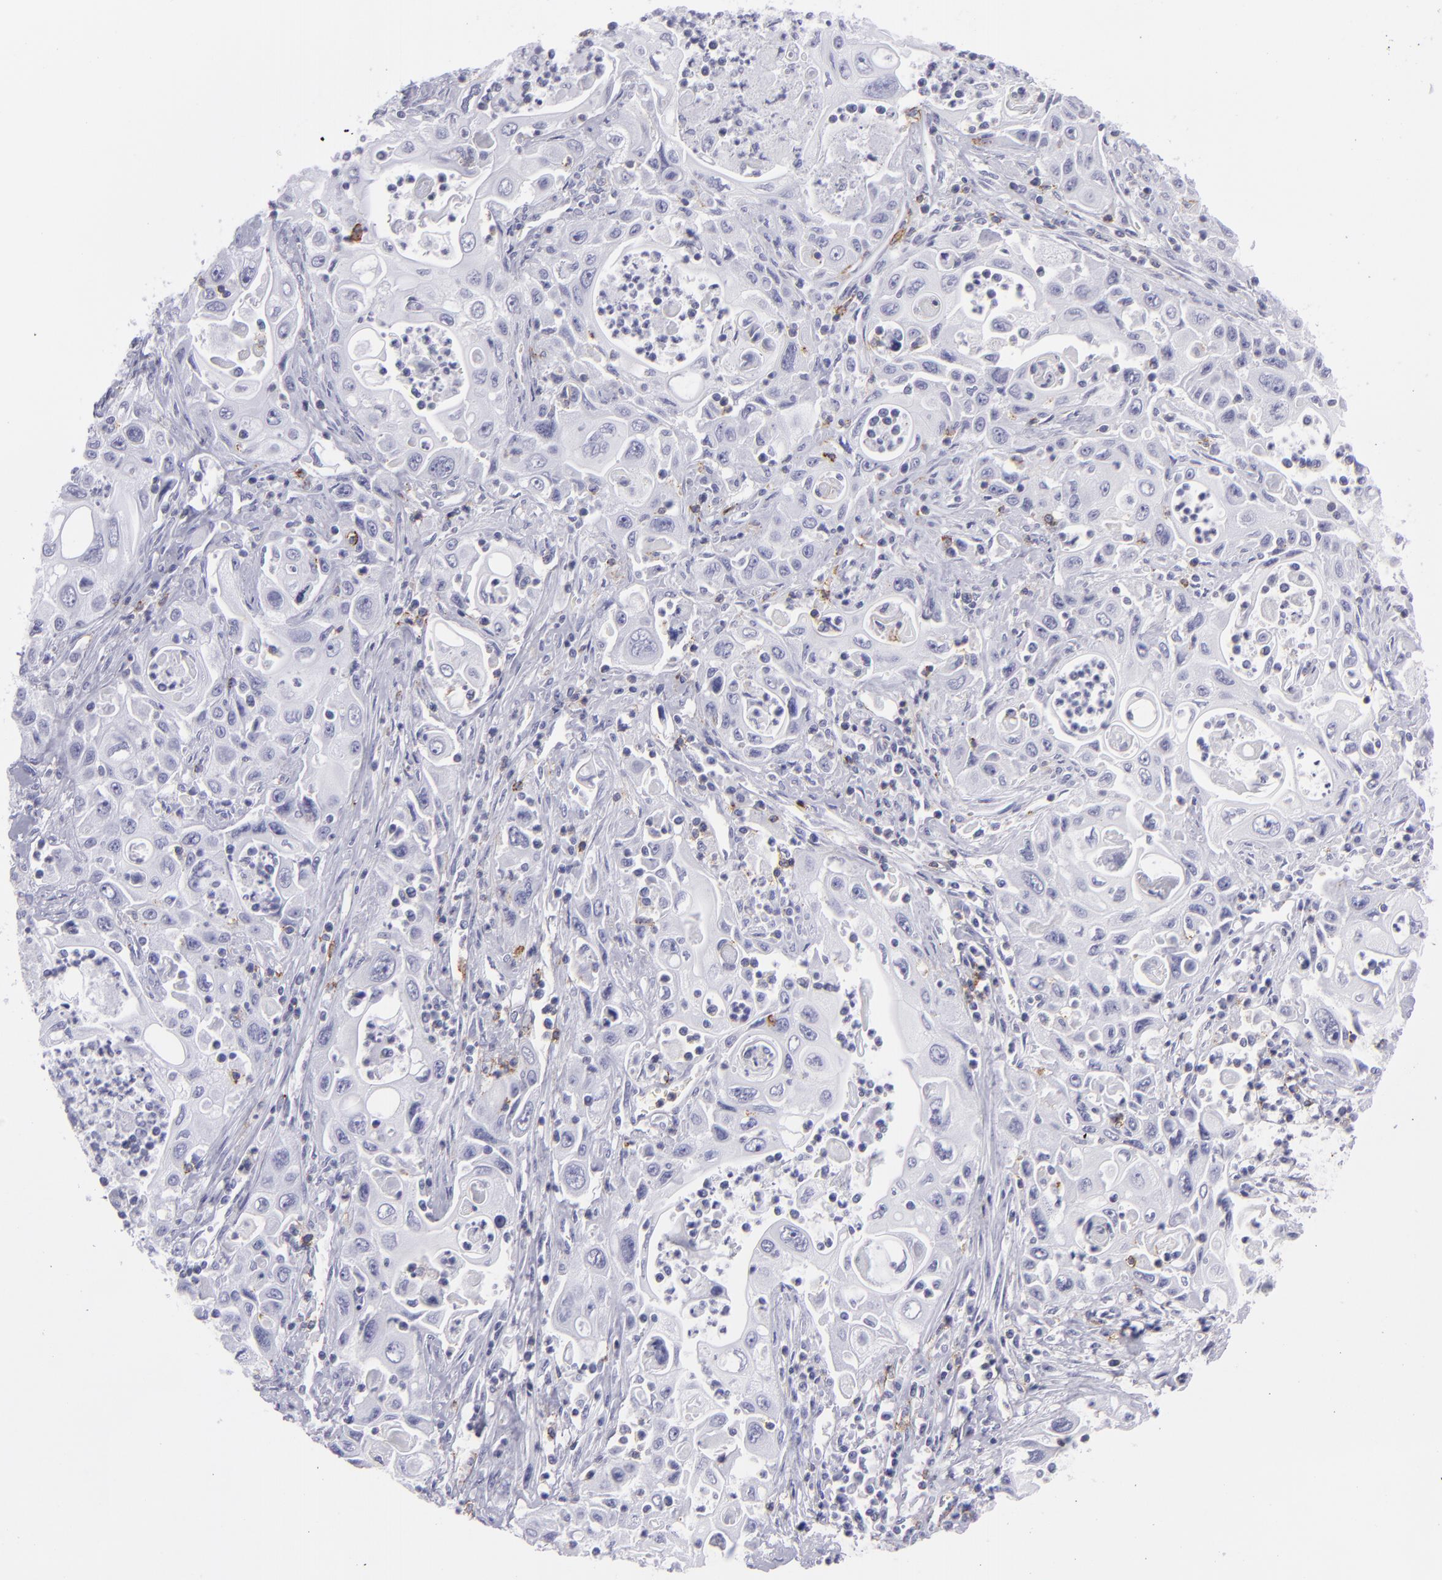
{"staining": {"intensity": "negative", "quantity": "none", "location": "none"}, "tissue": "pancreatic cancer", "cell_type": "Tumor cells", "image_type": "cancer", "snomed": [{"axis": "morphology", "description": "Adenocarcinoma, NOS"}, {"axis": "topography", "description": "Pancreas"}], "caption": "The immunohistochemistry (IHC) photomicrograph has no significant staining in tumor cells of pancreatic cancer (adenocarcinoma) tissue.", "gene": "SELPLG", "patient": {"sex": "male", "age": 70}}